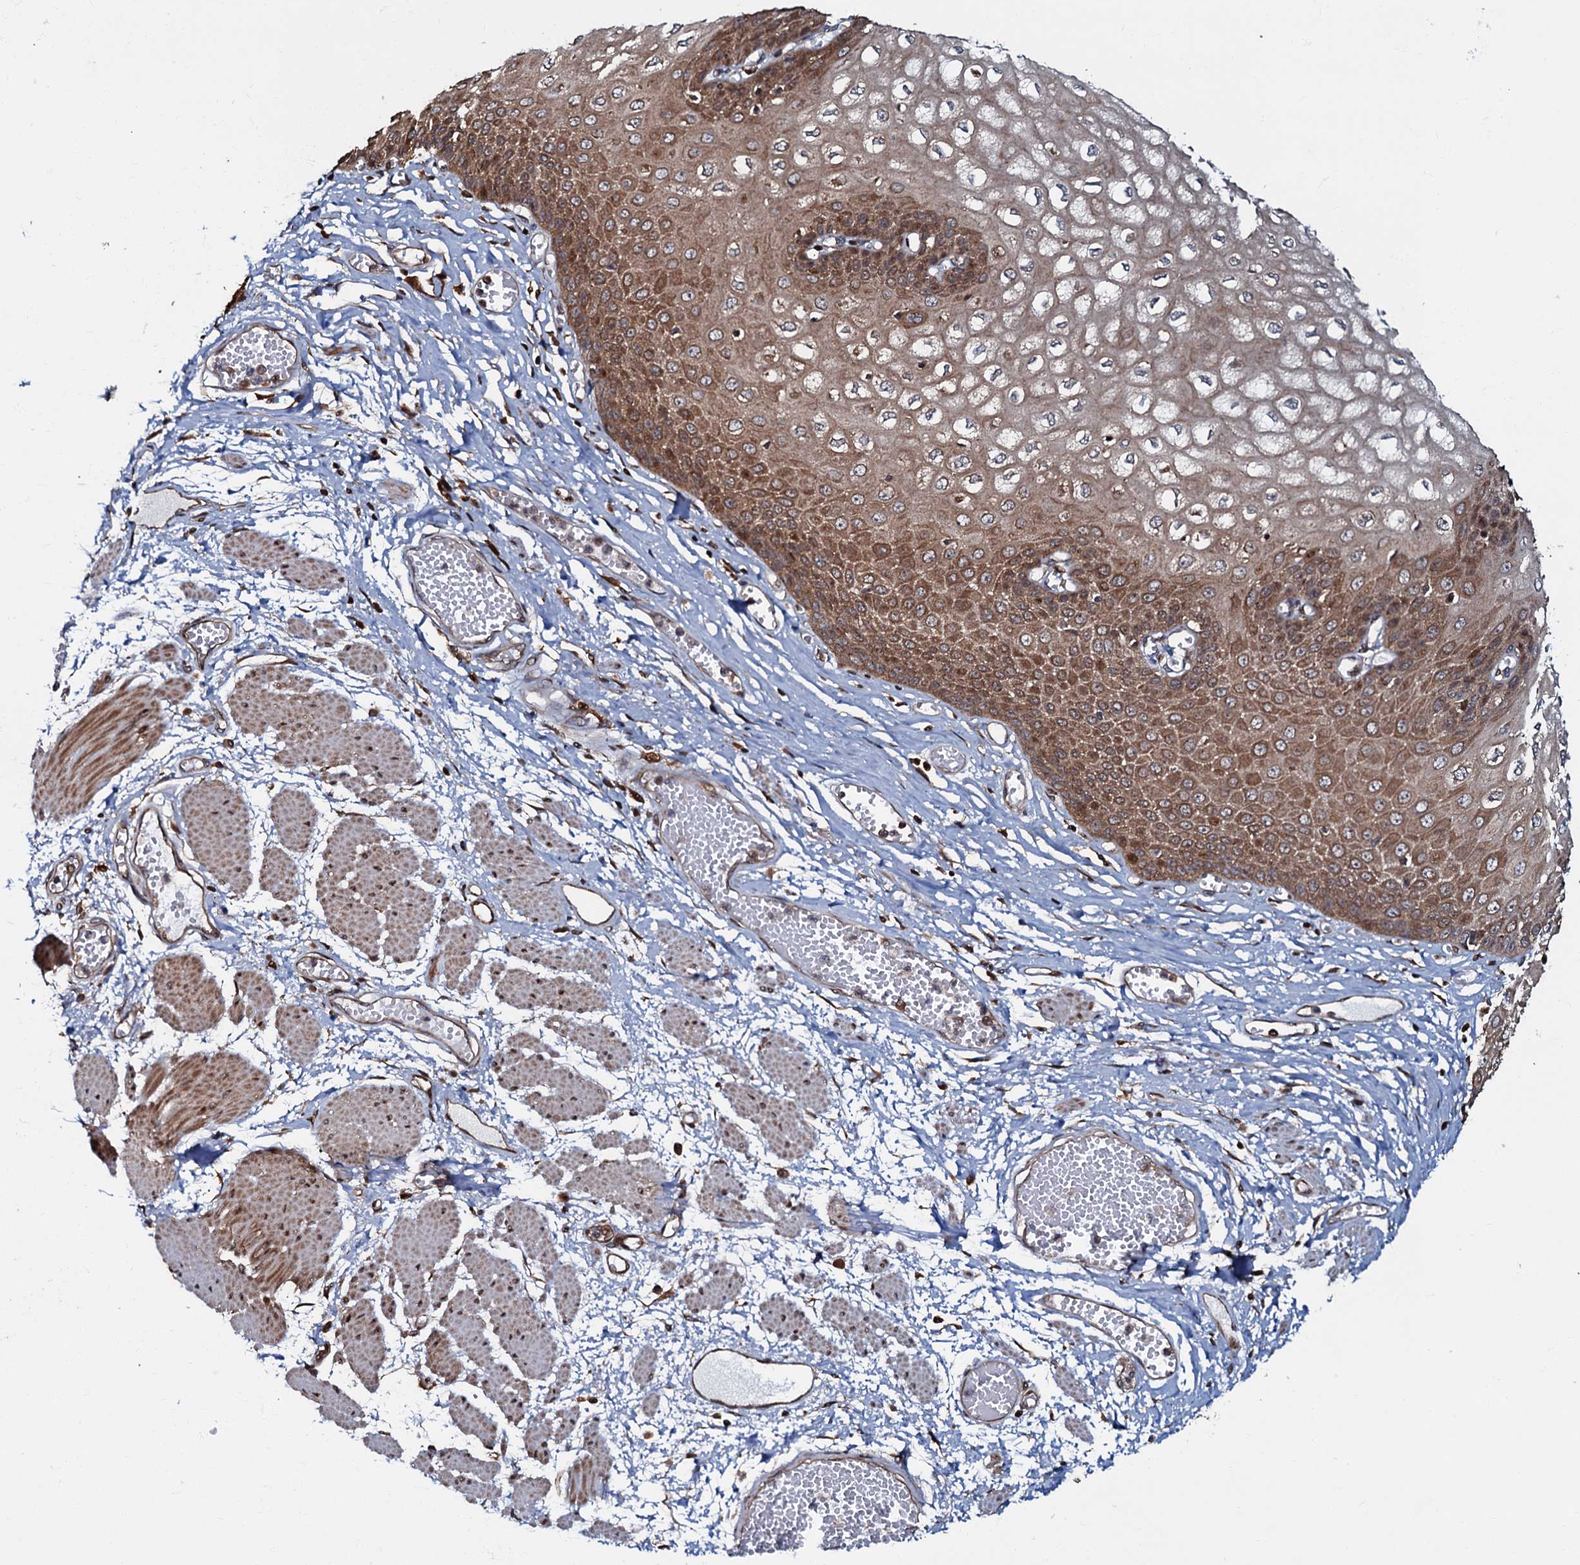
{"staining": {"intensity": "moderate", "quantity": ">75%", "location": "cytoplasmic/membranous"}, "tissue": "esophagus", "cell_type": "Squamous epithelial cells", "image_type": "normal", "snomed": [{"axis": "morphology", "description": "Normal tissue, NOS"}, {"axis": "topography", "description": "Esophagus"}], "caption": "Esophagus was stained to show a protein in brown. There is medium levels of moderate cytoplasmic/membranous expression in about >75% of squamous epithelial cells. Using DAB (brown) and hematoxylin (blue) stains, captured at high magnification using brightfield microscopy.", "gene": "OSBP", "patient": {"sex": "male", "age": 60}}